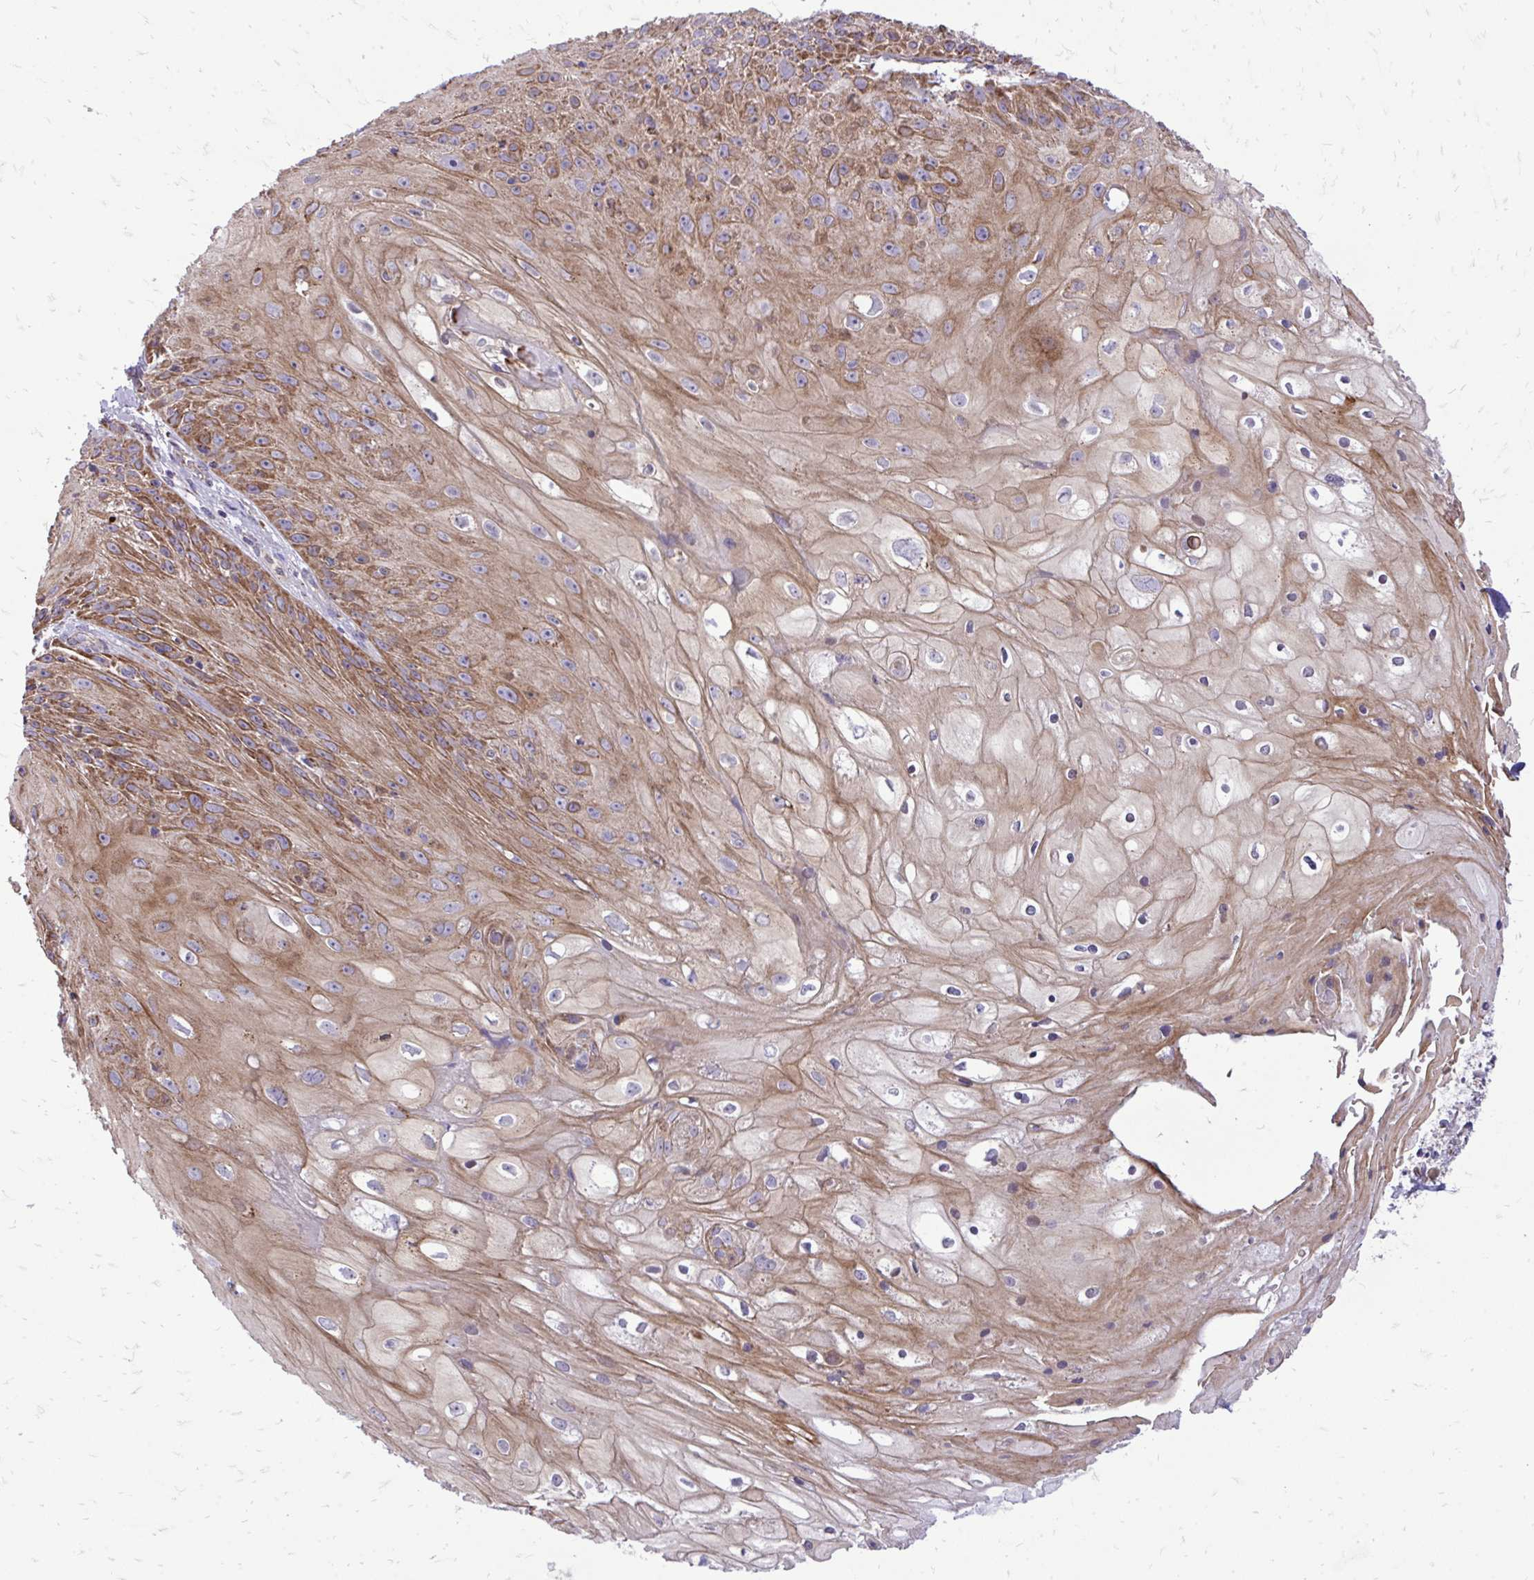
{"staining": {"intensity": "moderate", "quantity": ">75%", "location": "cytoplasmic/membranous"}, "tissue": "skin cancer", "cell_type": "Tumor cells", "image_type": "cancer", "snomed": [{"axis": "morphology", "description": "Squamous cell carcinoma, NOS"}, {"axis": "topography", "description": "Skin"}, {"axis": "topography", "description": "Vulva"}], "caption": "Skin cancer stained with DAB immunohistochemistry (IHC) demonstrates medium levels of moderate cytoplasmic/membranous staining in approximately >75% of tumor cells.", "gene": "UBE2C", "patient": {"sex": "female", "age": 76}}